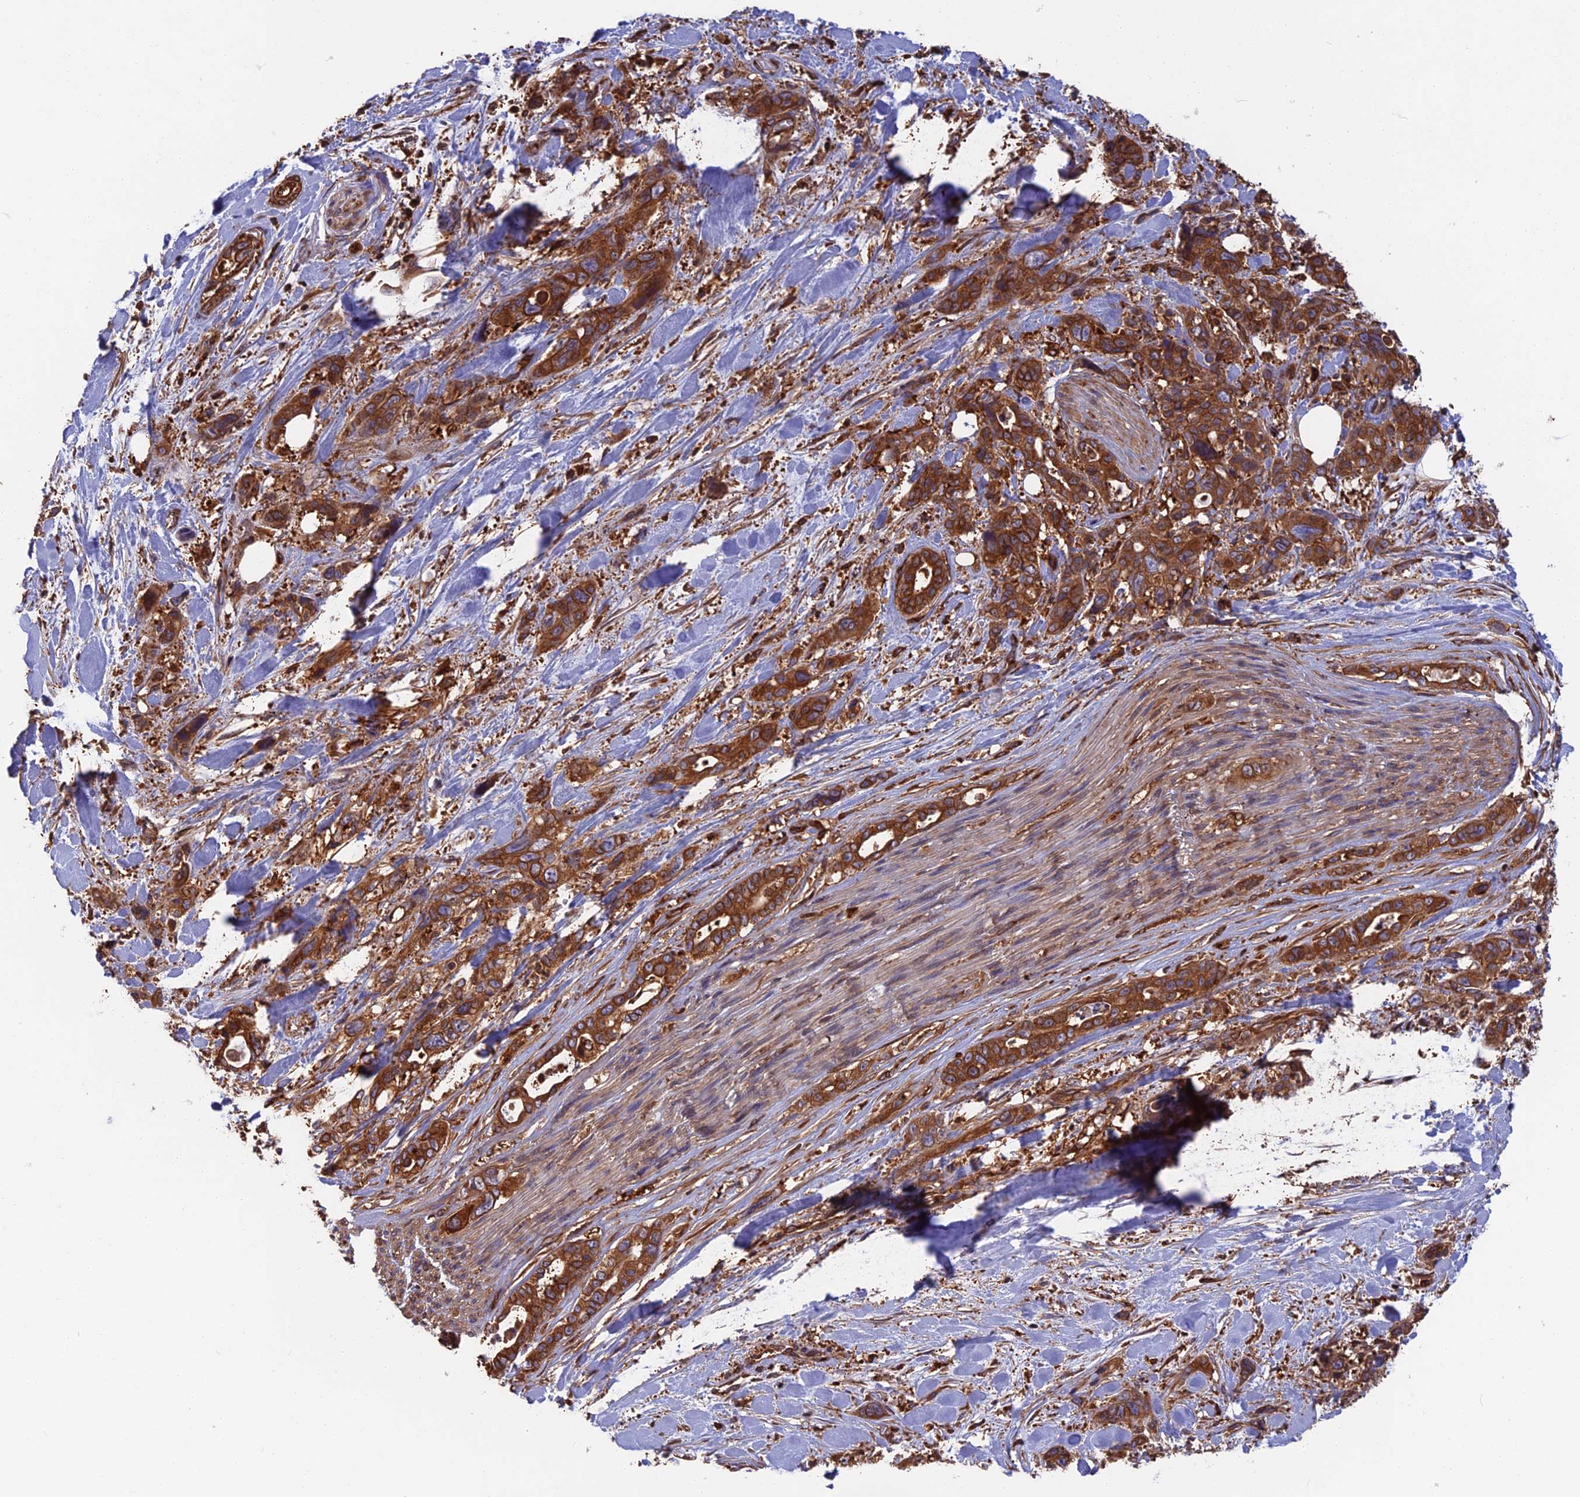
{"staining": {"intensity": "strong", "quantity": ">75%", "location": "cytoplasmic/membranous"}, "tissue": "pancreatic cancer", "cell_type": "Tumor cells", "image_type": "cancer", "snomed": [{"axis": "morphology", "description": "Adenocarcinoma, NOS"}, {"axis": "topography", "description": "Pancreas"}], "caption": "DAB immunohistochemical staining of human adenocarcinoma (pancreatic) exhibits strong cytoplasmic/membranous protein positivity in about >75% of tumor cells. Using DAB (brown) and hematoxylin (blue) stains, captured at high magnification using brightfield microscopy.", "gene": "WDR1", "patient": {"sex": "male", "age": 46}}